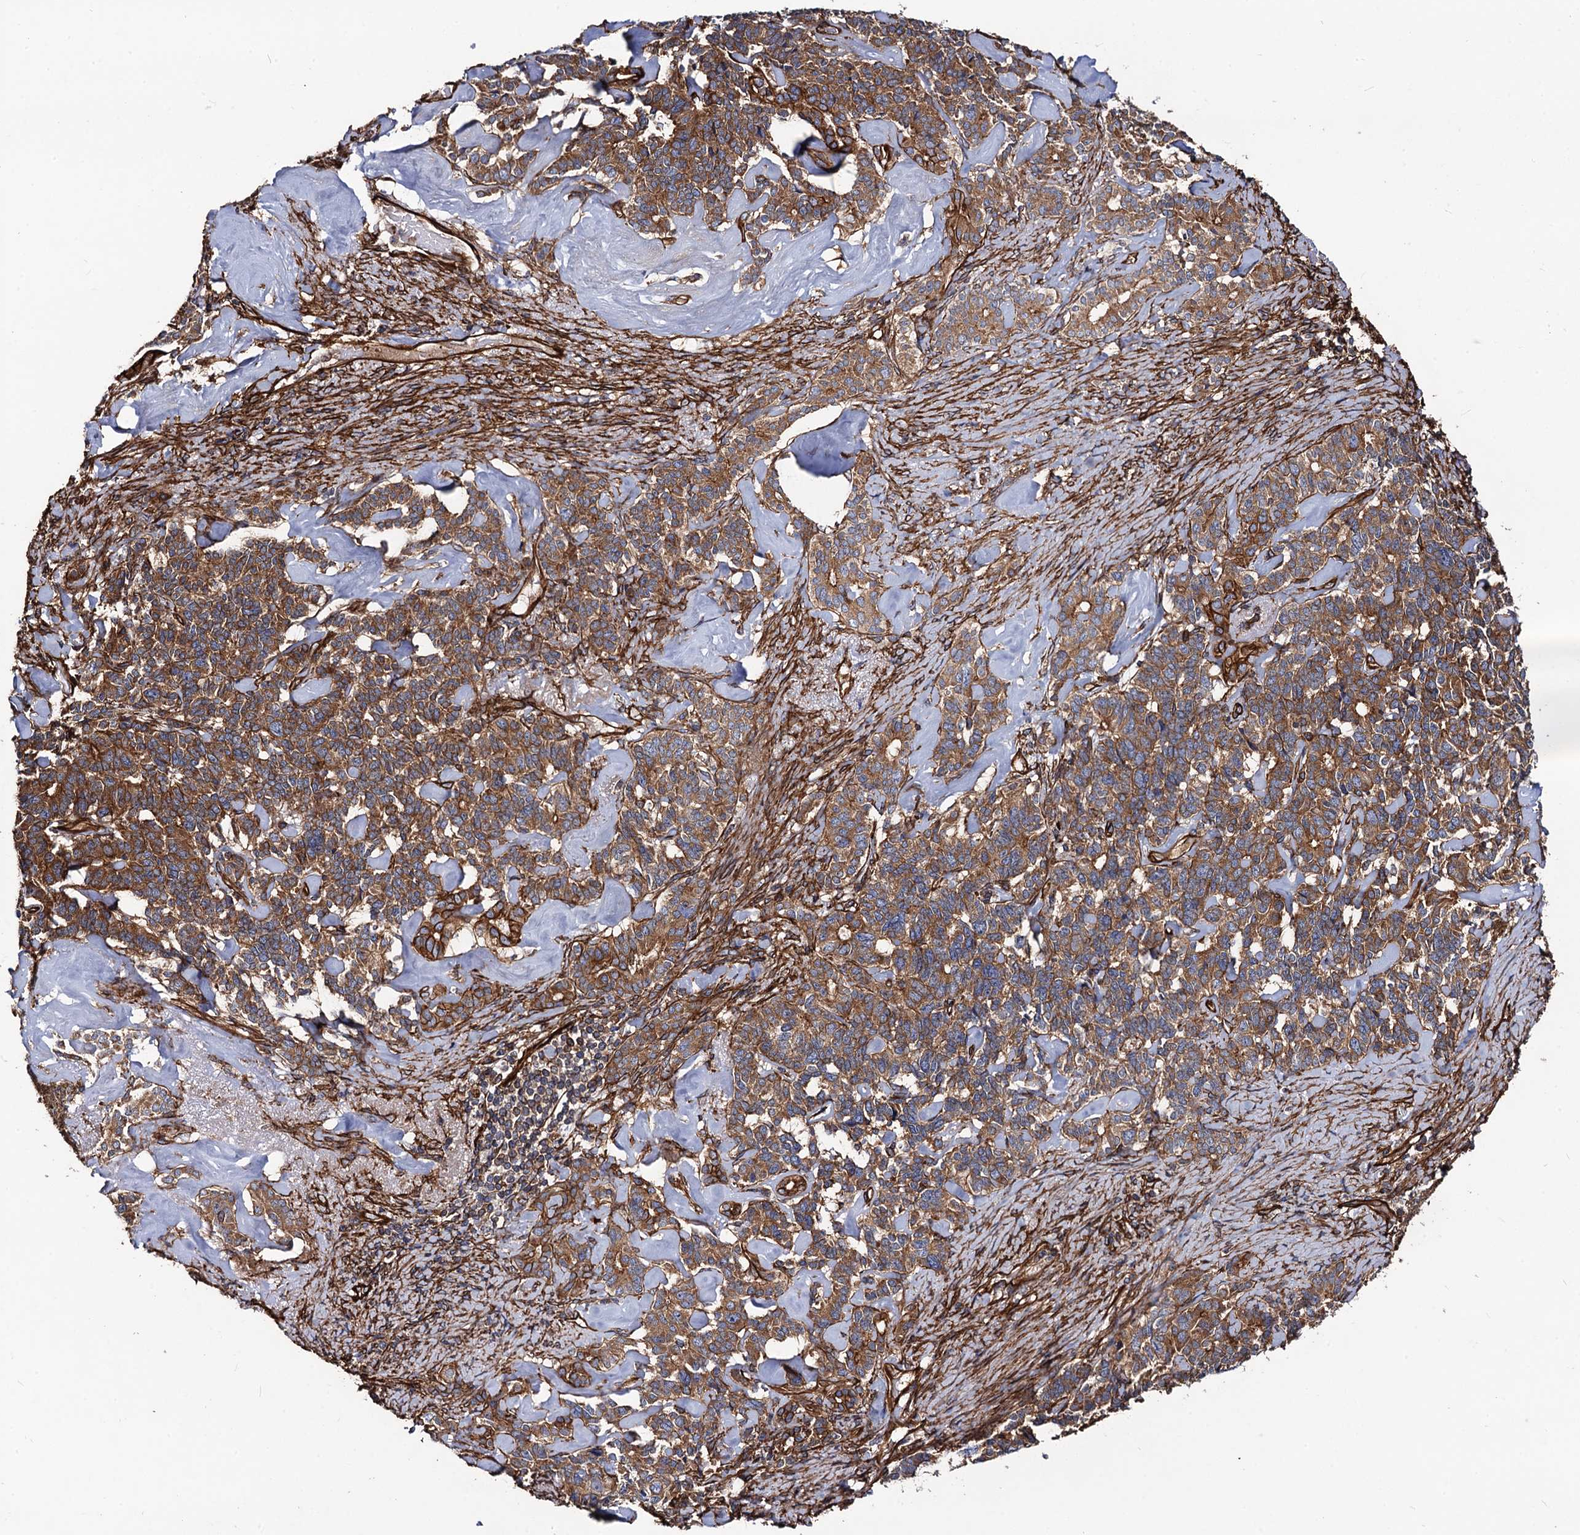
{"staining": {"intensity": "moderate", "quantity": ">75%", "location": "cytoplasmic/membranous"}, "tissue": "pancreatic cancer", "cell_type": "Tumor cells", "image_type": "cancer", "snomed": [{"axis": "morphology", "description": "Adenocarcinoma, NOS"}, {"axis": "topography", "description": "Pancreas"}], "caption": "Immunohistochemical staining of human pancreatic cancer (adenocarcinoma) demonstrates medium levels of moderate cytoplasmic/membranous protein positivity in approximately >75% of tumor cells. (DAB (3,3'-diaminobenzidine) = brown stain, brightfield microscopy at high magnification).", "gene": "CIP2A", "patient": {"sex": "female", "age": 74}}